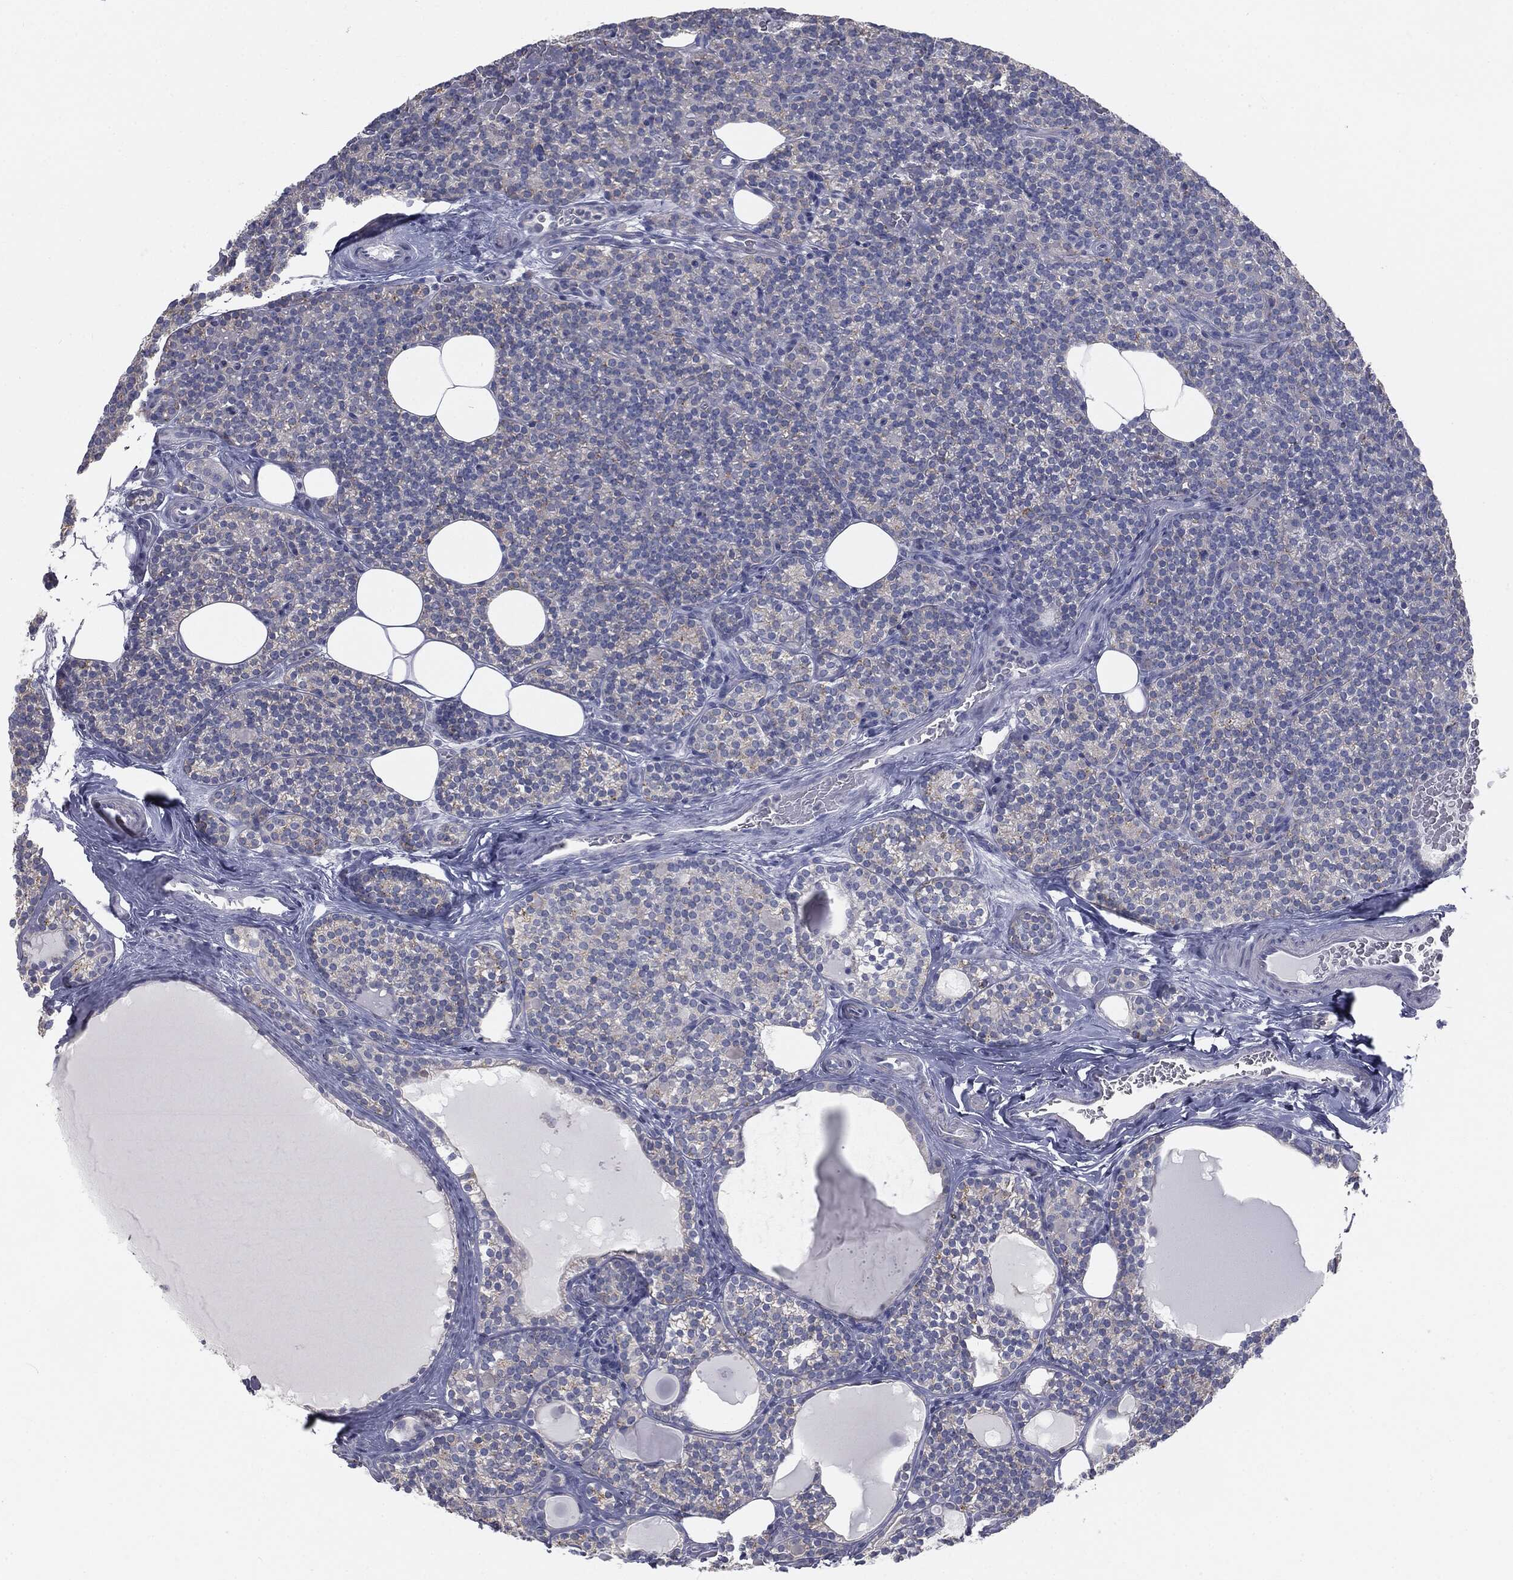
{"staining": {"intensity": "negative", "quantity": "none", "location": "none"}, "tissue": "parathyroid gland", "cell_type": "Glandular cells", "image_type": "normal", "snomed": [{"axis": "morphology", "description": "Normal tissue, NOS"}, {"axis": "topography", "description": "Parathyroid gland"}], "caption": "Immunohistochemistry histopathology image of normal parathyroid gland stained for a protein (brown), which exhibits no expression in glandular cells.", "gene": "CAV3", "patient": {"sex": "female", "age": 63}}